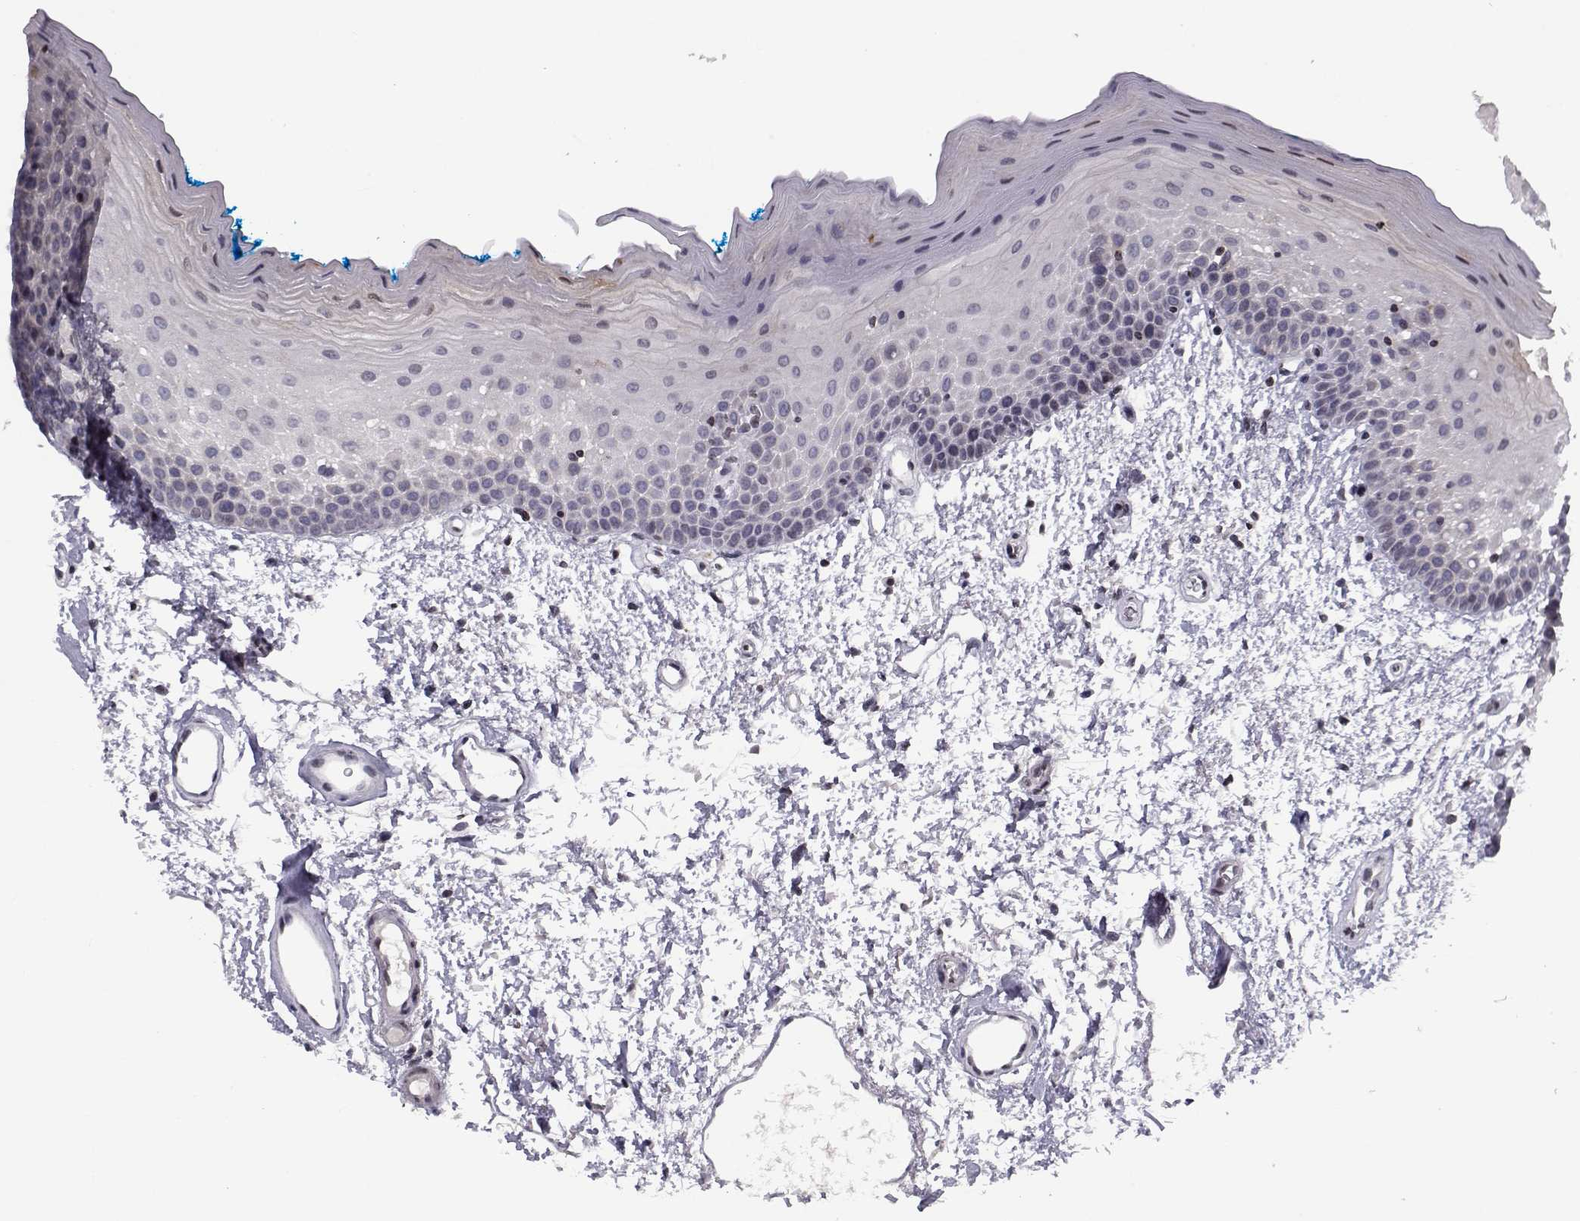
{"staining": {"intensity": "negative", "quantity": "none", "location": "none"}, "tissue": "oral mucosa", "cell_type": "Squamous epithelial cells", "image_type": "normal", "snomed": [{"axis": "morphology", "description": "Normal tissue, NOS"}, {"axis": "morphology", "description": "Squamous cell carcinoma, NOS"}, {"axis": "topography", "description": "Oral tissue"}, {"axis": "topography", "description": "Head-Neck"}], "caption": "Immunohistochemistry of unremarkable oral mucosa displays no expression in squamous epithelial cells. Nuclei are stained in blue.", "gene": "PCP4L1", "patient": {"sex": "female", "age": 75}}